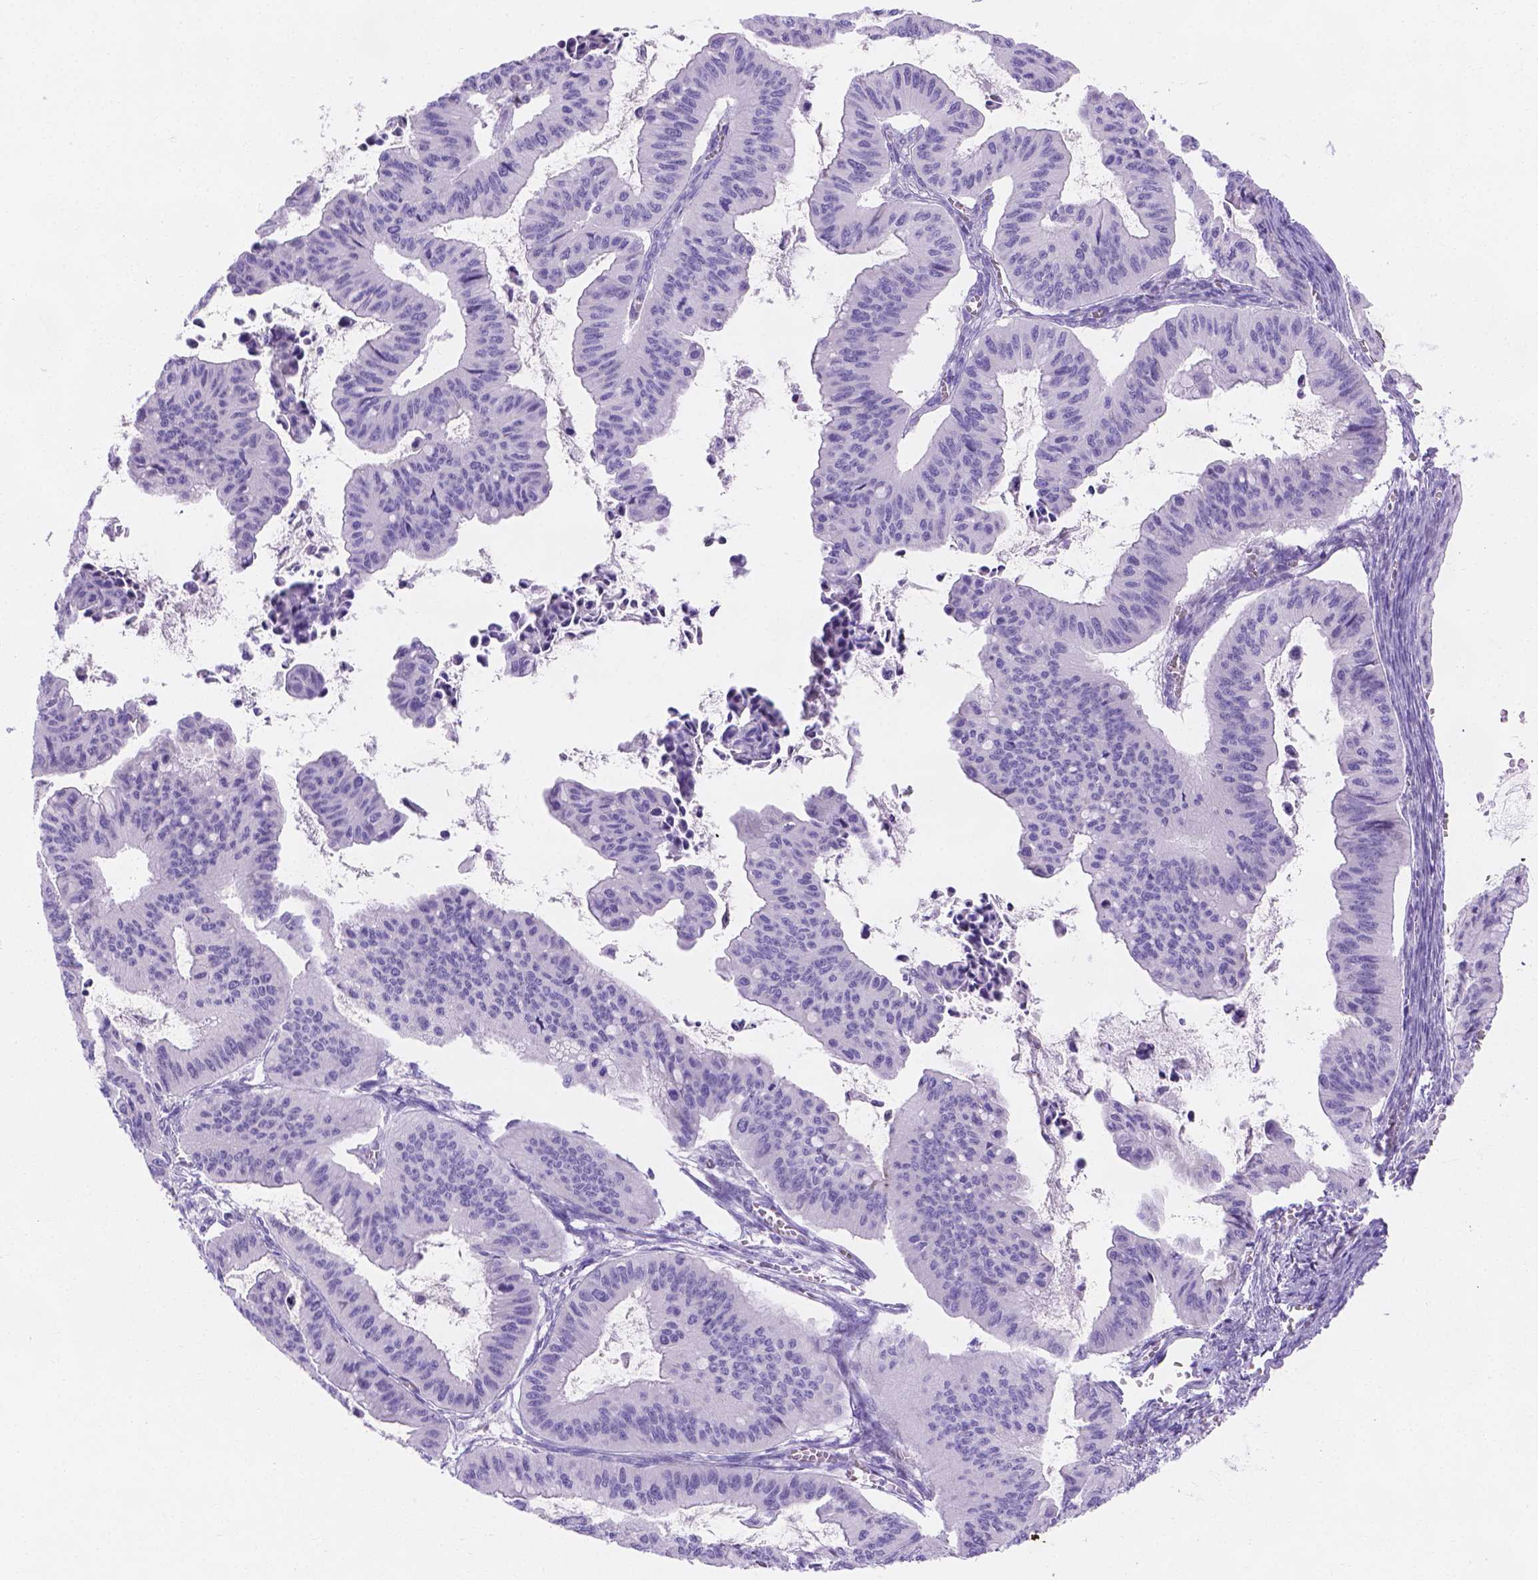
{"staining": {"intensity": "negative", "quantity": "none", "location": "none"}, "tissue": "ovarian cancer", "cell_type": "Tumor cells", "image_type": "cancer", "snomed": [{"axis": "morphology", "description": "Cystadenocarcinoma, mucinous, NOS"}, {"axis": "topography", "description": "Ovary"}], "caption": "The histopathology image reveals no staining of tumor cells in ovarian cancer (mucinous cystadenocarcinoma).", "gene": "MLN", "patient": {"sex": "female", "age": 72}}